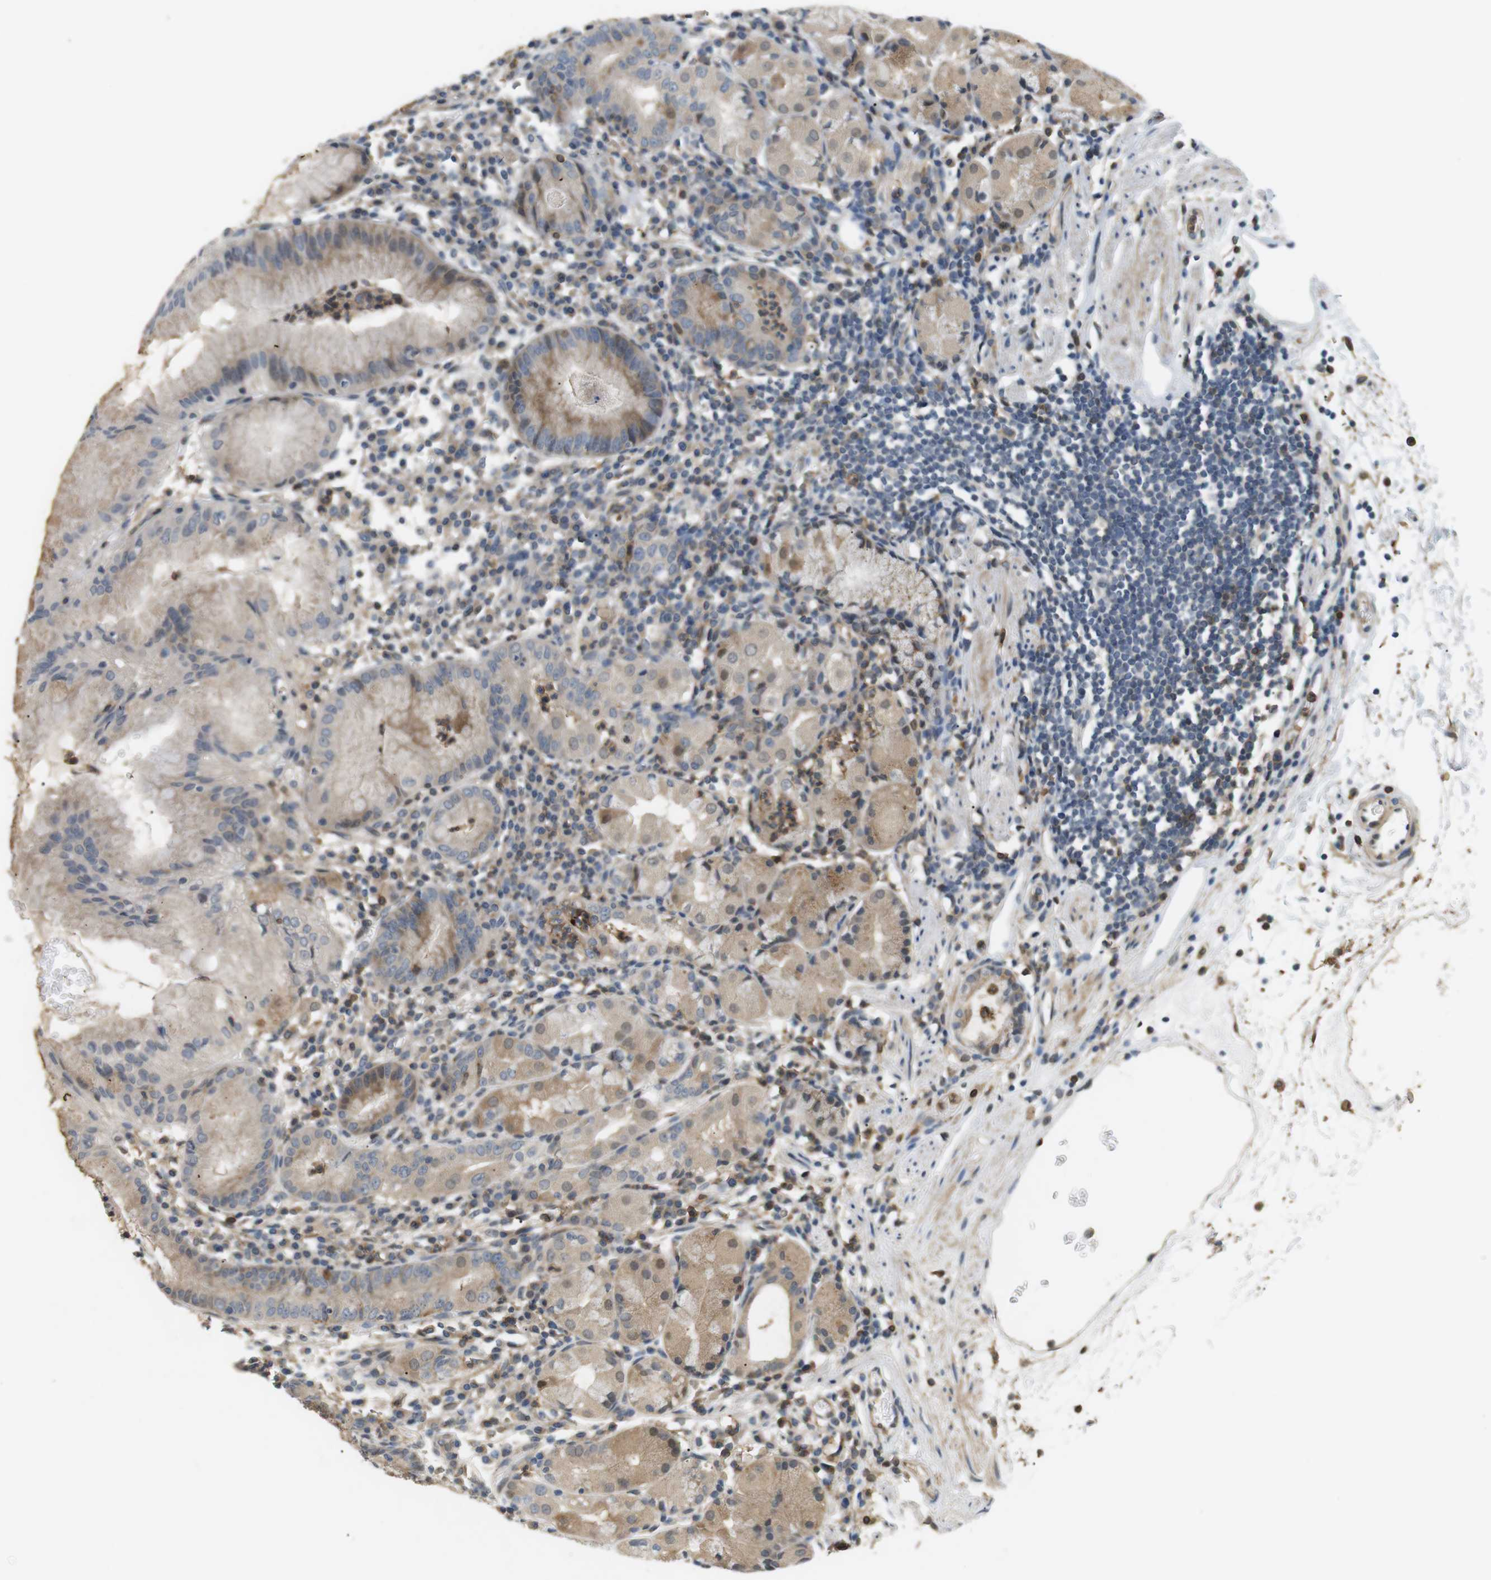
{"staining": {"intensity": "weak", "quantity": ">75%", "location": "cytoplasmic/membranous"}, "tissue": "stomach", "cell_type": "Glandular cells", "image_type": "normal", "snomed": [{"axis": "morphology", "description": "Normal tissue, NOS"}, {"axis": "topography", "description": "Stomach"}, {"axis": "topography", "description": "Stomach, lower"}], "caption": "Stomach stained for a protein demonstrates weak cytoplasmic/membranous positivity in glandular cells. Nuclei are stained in blue.", "gene": "P2RY1", "patient": {"sex": "female", "age": 75}}